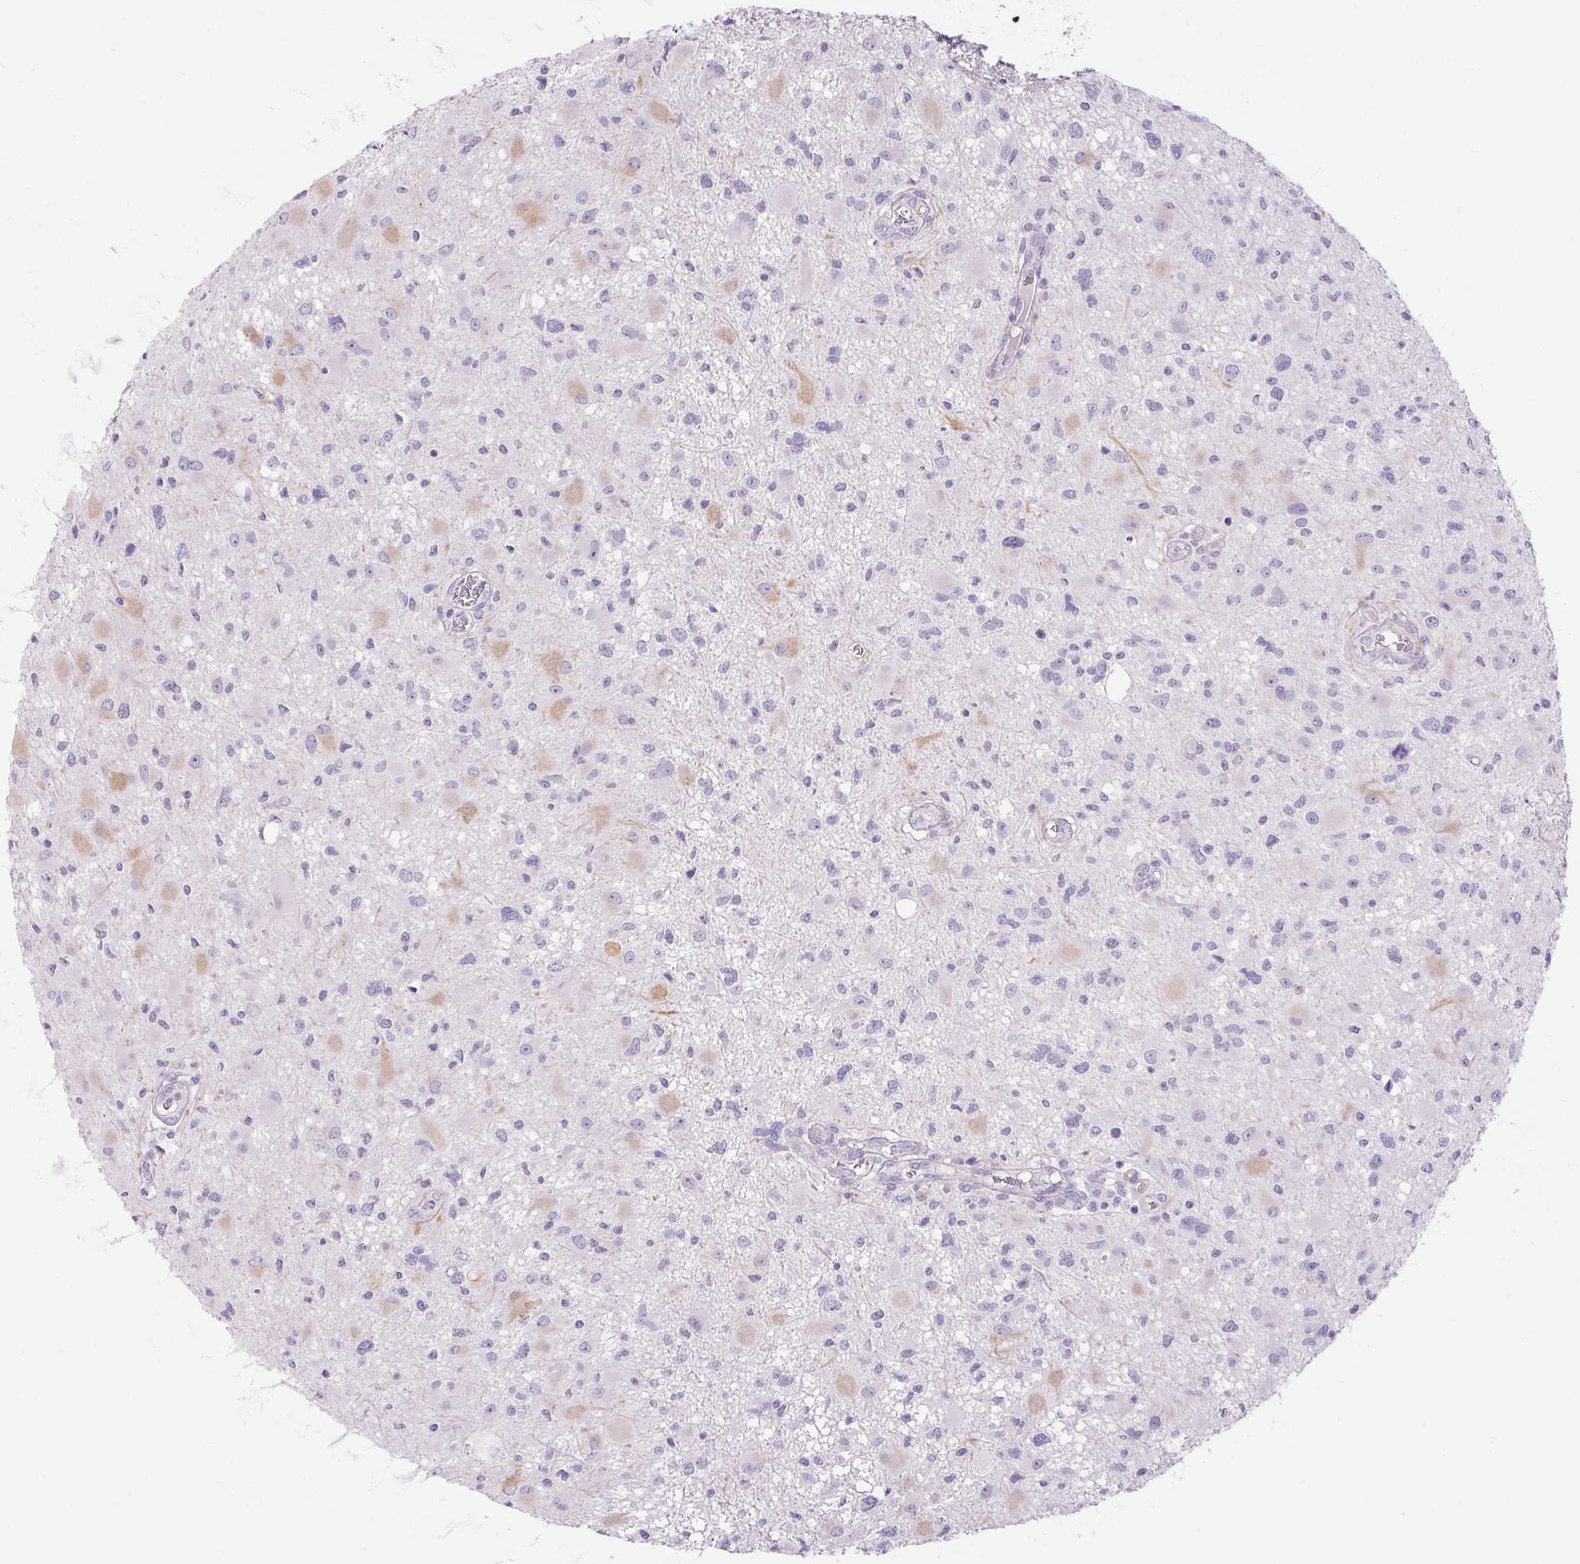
{"staining": {"intensity": "weak", "quantity": "<25%", "location": "cytoplasmic/membranous"}, "tissue": "glioma", "cell_type": "Tumor cells", "image_type": "cancer", "snomed": [{"axis": "morphology", "description": "Glioma, malignant, High grade"}, {"axis": "topography", "description": "Brain"}], "caption": "IHC micrograph of human high-grade glioma (malignant) stained for a protein (brown), which exhibits no expression in tumor cells.", "gene": "ERP27", "patient": {"sex": "male", "age": 54}}